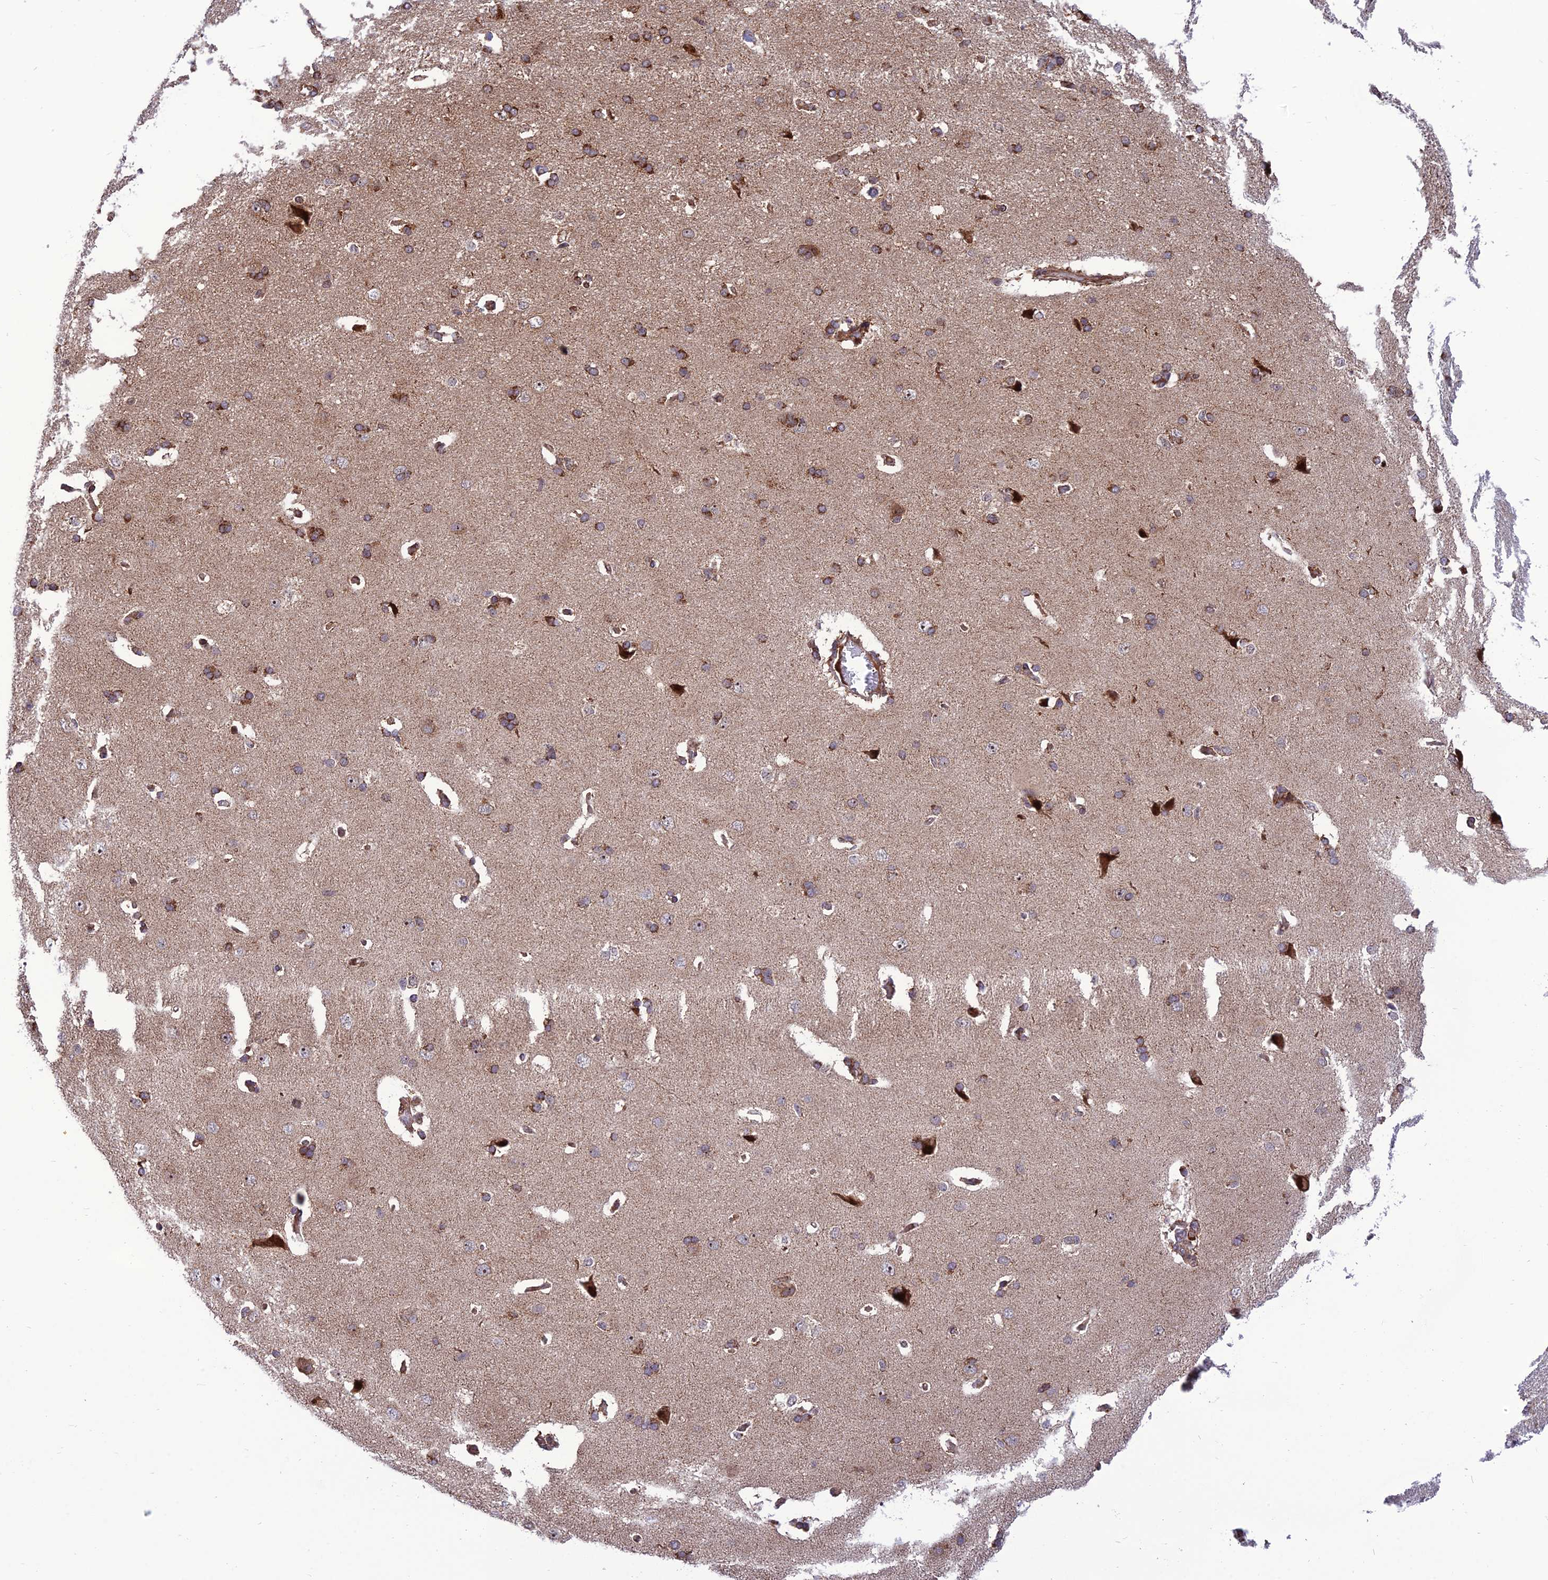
{"staining": {"intensity": "moderate", "quantity": ">75%", "location": "cytoplasmic/membranous"}, "tissue": "cerebral cortex", "cell_type": "Endothelial cells", "image_type": "normal", "snomed": [{"axis": "morphology", "description": "Normal tissue, NOS"}, {"axis": "topography", "description": "Cerebral cortex"}], "caption": "Immunohistochemical staining of benign human cerebral cortex demonstrates moderate cytoplasmic/membranous protein staining in about >75% of endothelial cells.", "gene": "CRTAP", "patient": {"sex": "male", "age": 62}}